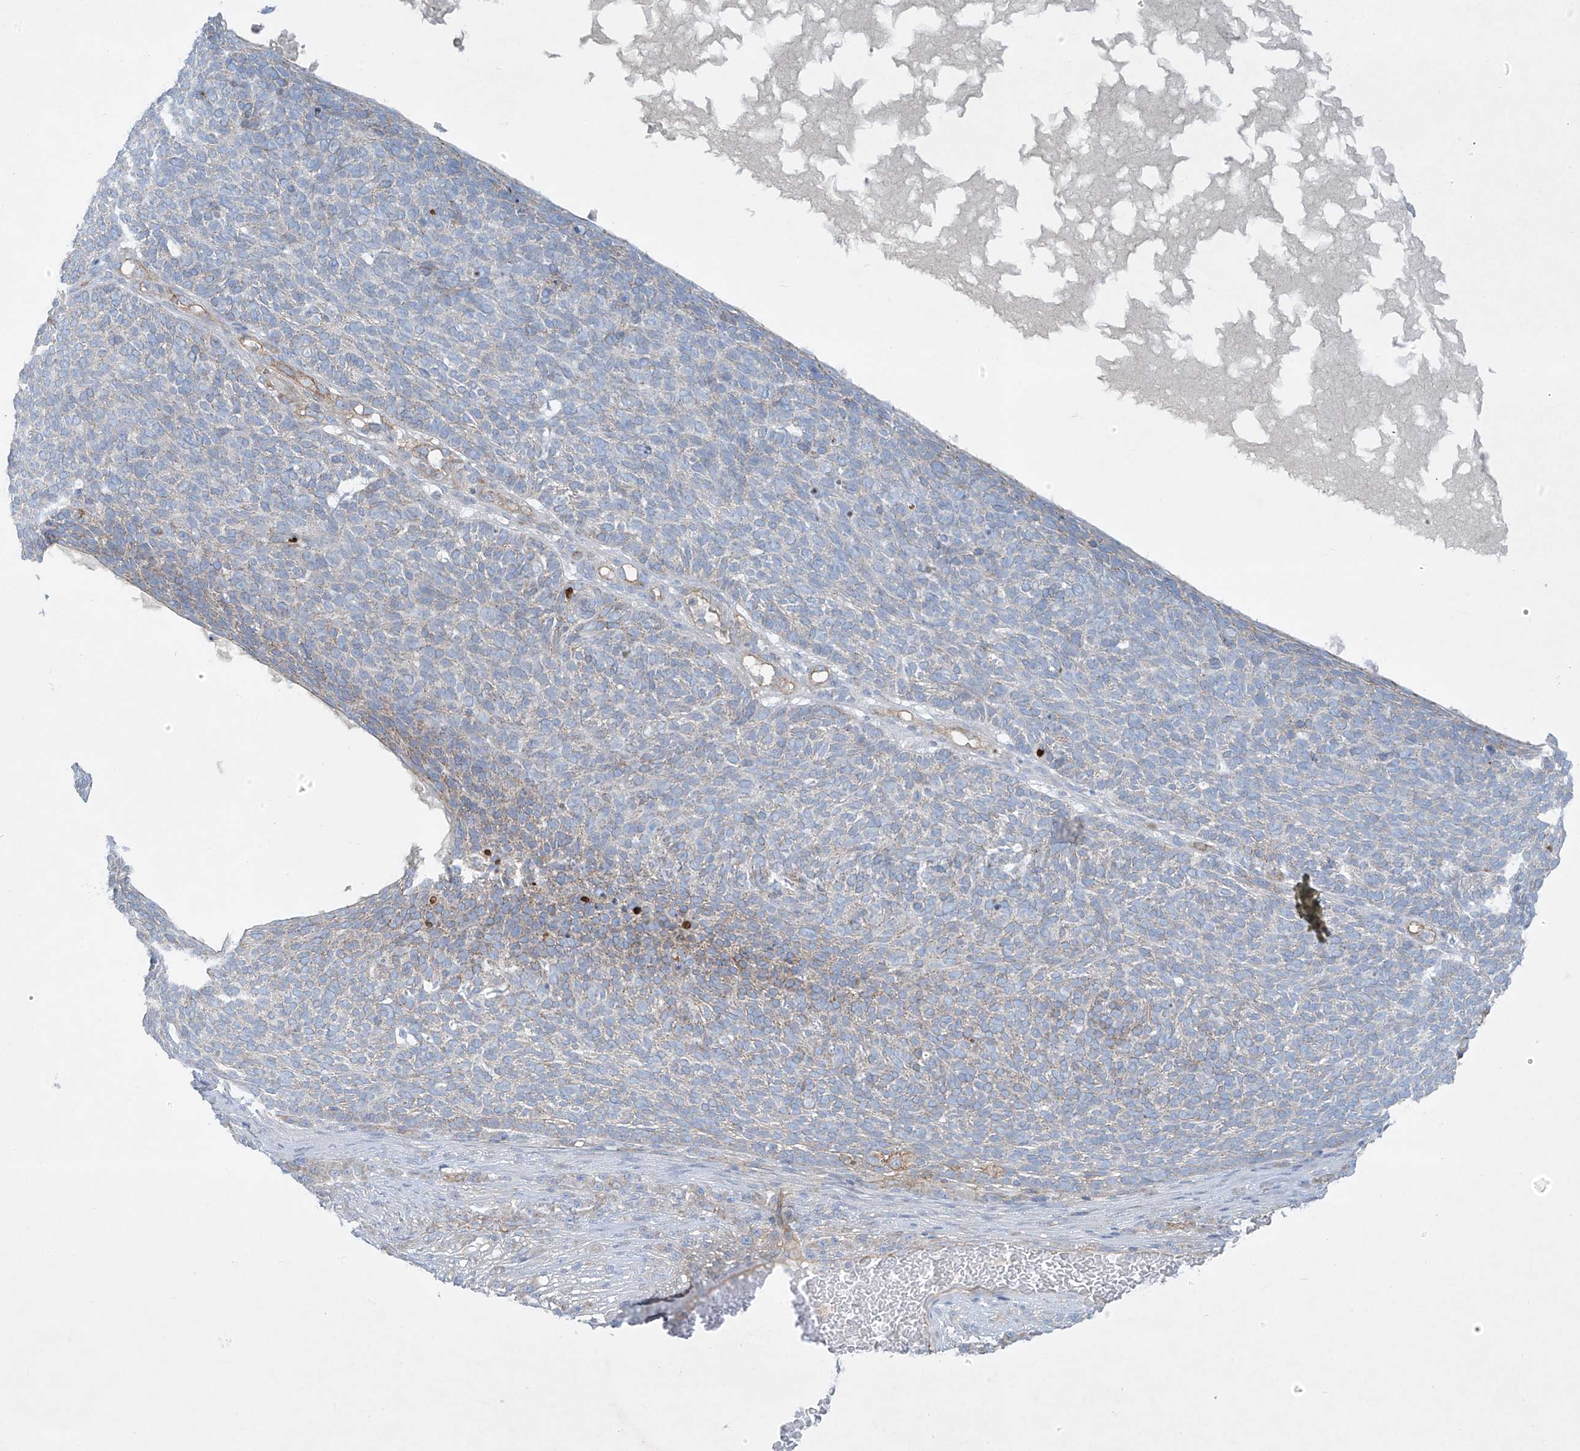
{"staining": {"intensity": "negative", "quantity": "none", "location": "none"}, "tissue": "skin cancer", "cell_type": "Tumor cells", "image_type": "cancer", "snomed": [{"axis": "morphology", "description": "Squamous cell carcinoma, NOS"}, {"axis": "topography", "description": "Skin"}], "caption": "Tumor cells show no significant protein positivity in skin cancer (squamous cell carcinoma).", "gene": "VAMP5", "patient": {"sex": "female", "age": 90}}